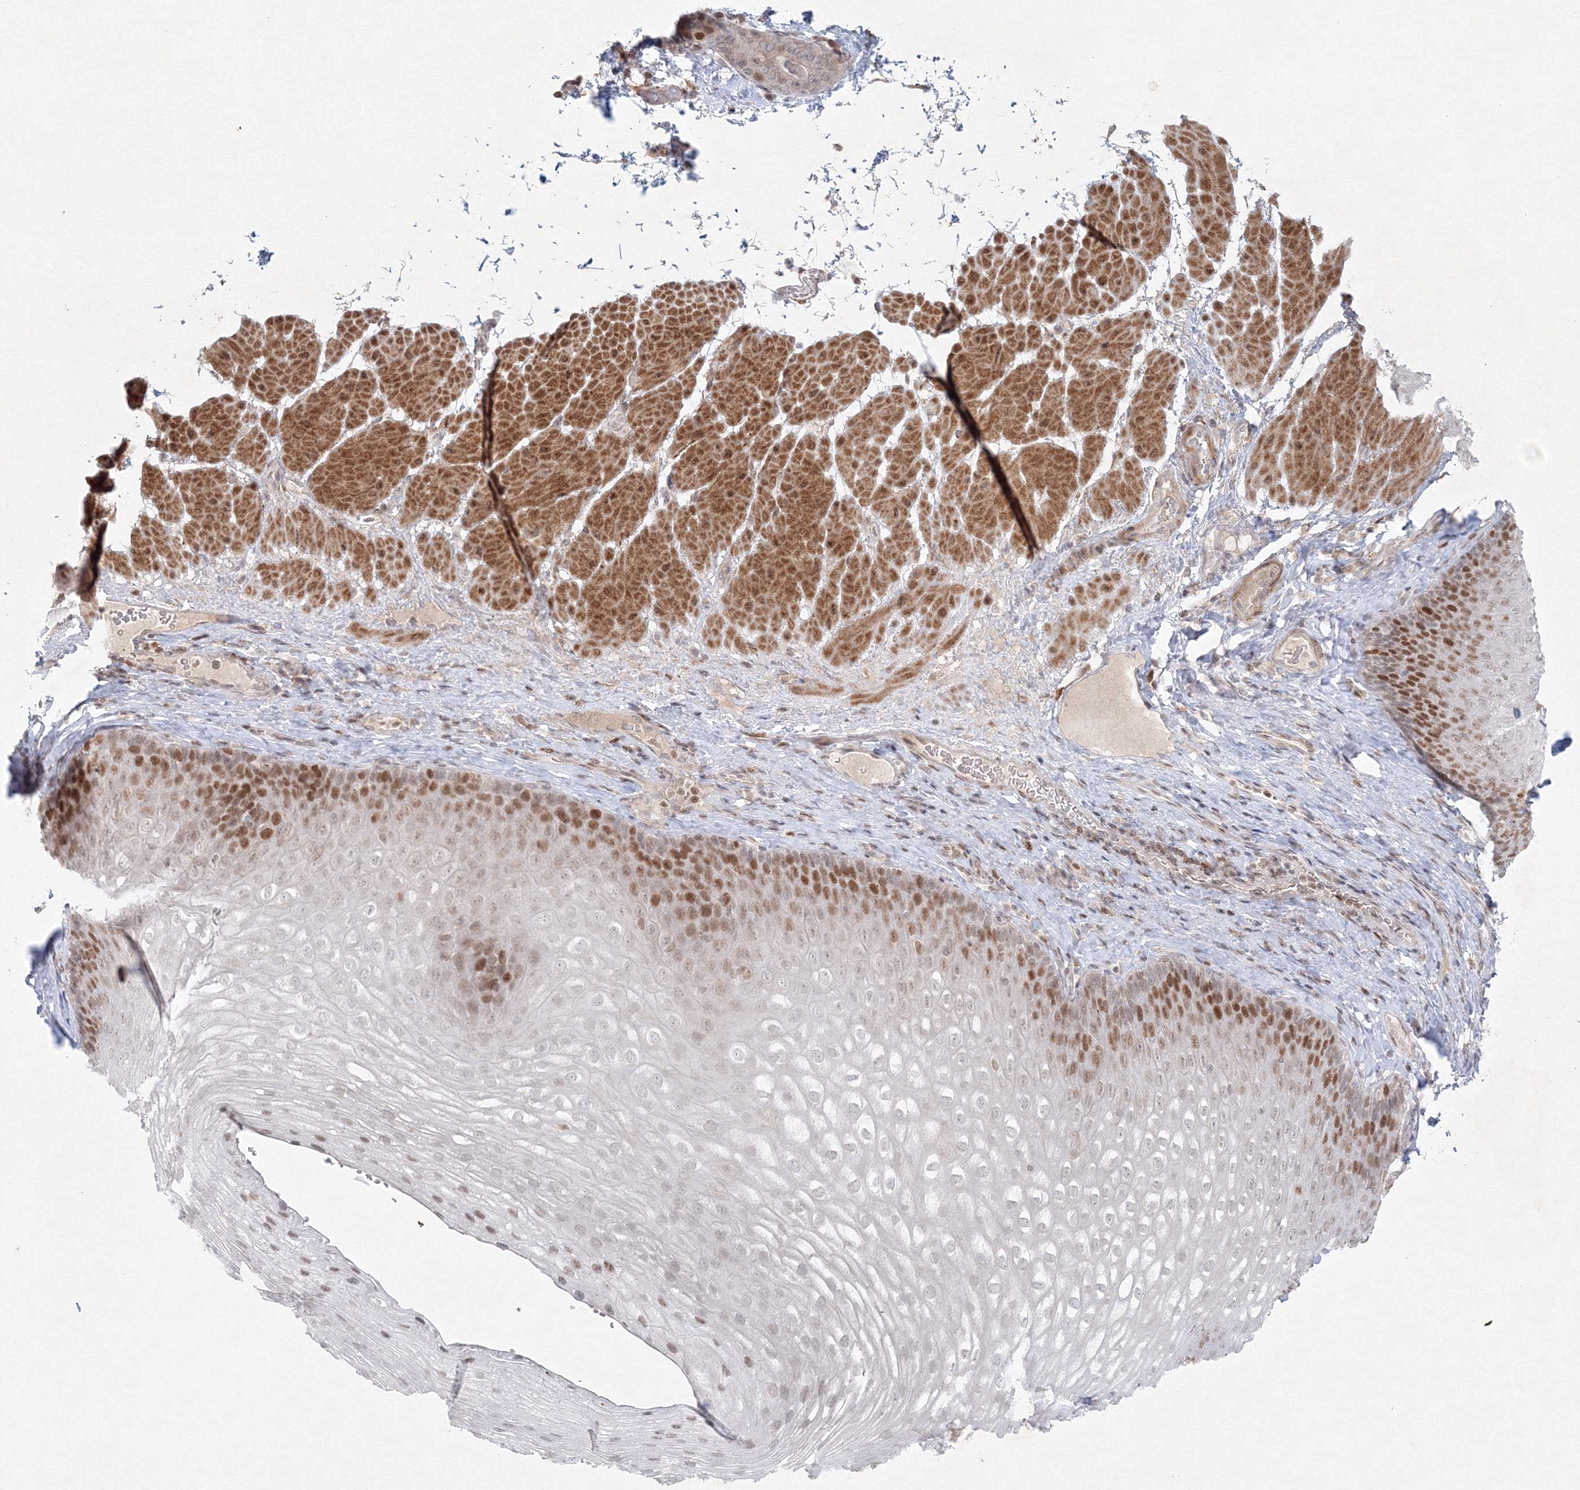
{"staining": {"intensity": "moderate", "quantity": "<25%", "location": "nuclear"}, "tissue": "esophagus", "cell_type": "Squamous epithelial cells", "image_type": "normal", "snomed": [{"axis": "morphology", "description": "Normal tissue, NOS"}, {"axis": "topography", "description": "Esophagus"}], "caption": "Human esophagus stained for a protein (brown) displays moderate nuclear positive expression in about <25% of squamous epithelial cells.", "gene": "KIF4A", "patient": {"sex": "female", "age": 66}}